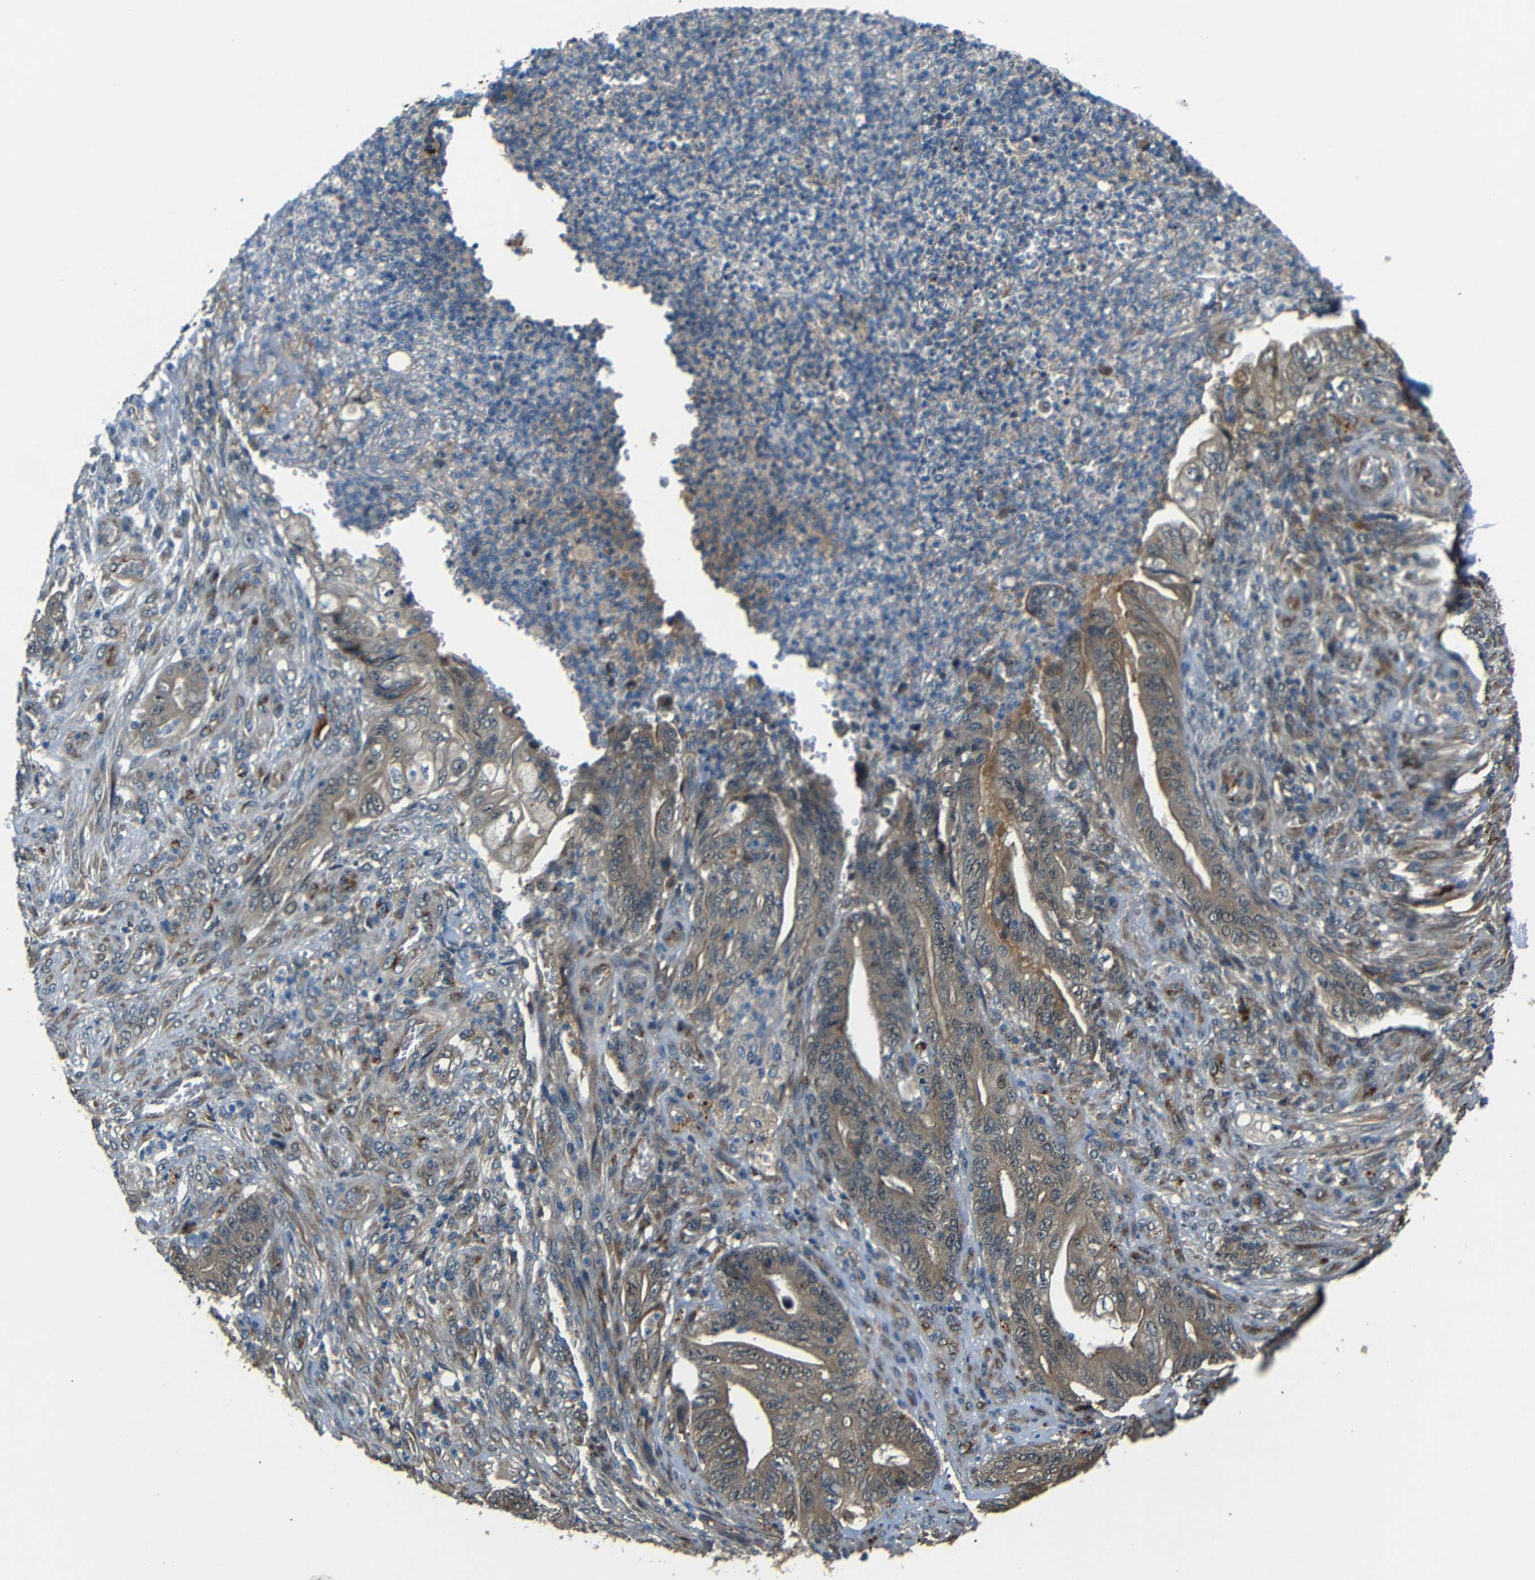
{"staining": {"intensity": "moderate", "quantity": ">75%", "location": "cytoplasmic/membranous"}, "tissue": "stomach cancer", "cell_type": "Tumor cells", "image_type": "cancer", "snomed": [{"axis": "morphology", "description": "Adenocarcinoma, NOS"}, {"axis": "topography", "description": "Stomach"}], "caption": "A micrograph of stomach adenocarcinoma stained for a protein demonstrates moderate cytoplasmic/membranous brown staining in tumor cells.", "gene": "ATP7A", "patient": {"sex": "female", "age": 73}}